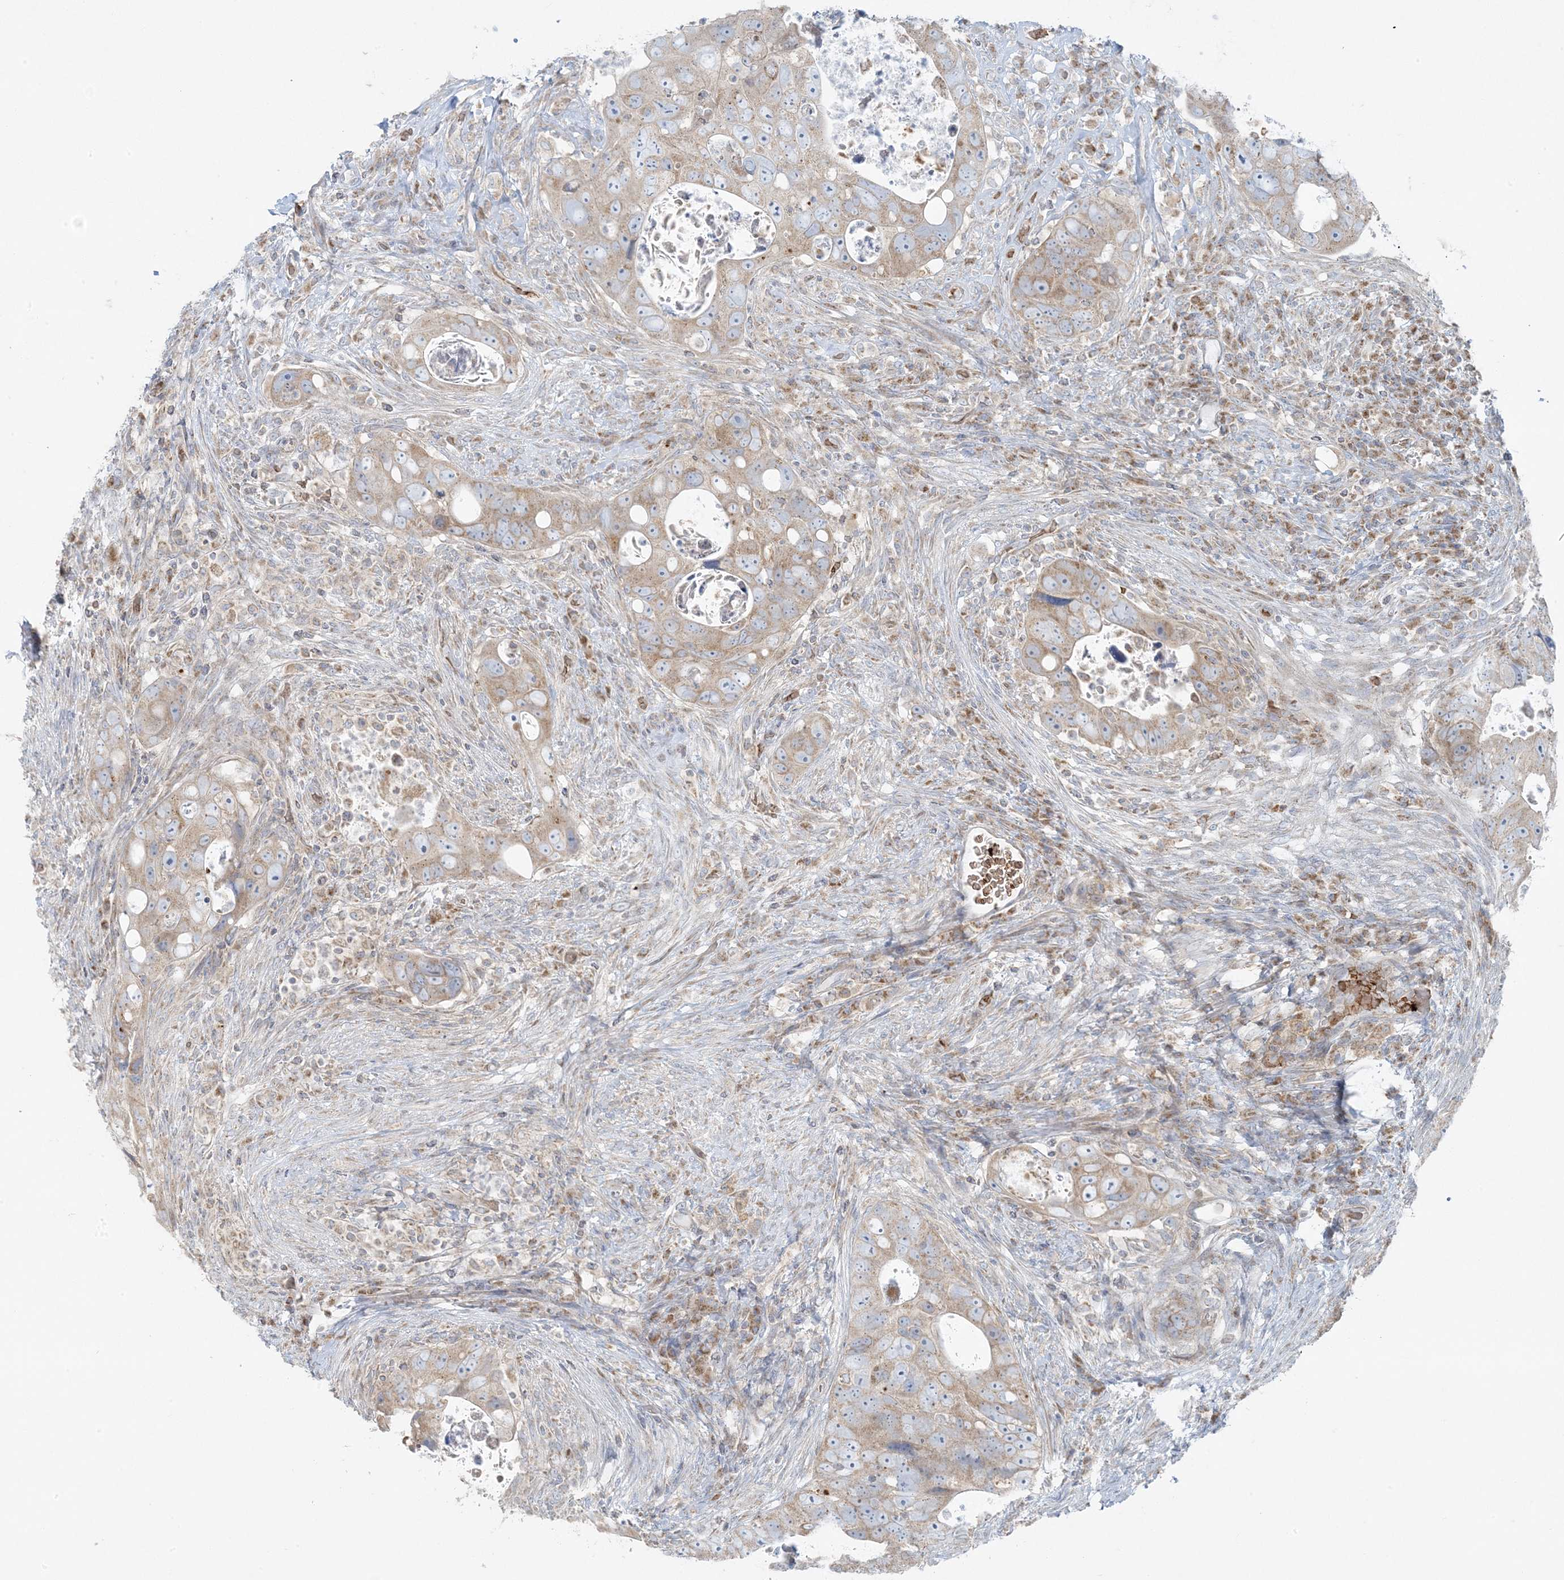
{"staining": {"intensity": "weak", "quantity": "25%-75%", "location": "cytoplasmic/membranous"}, "tissue": "colorectal cancer", "cell_type": "Tumor cells", "image_type": "cancer", "snomed": [{"axis": "morphology", "description": "Adenocarcinoma, NOS"}, {"axis": "topography", "description": "Rectum"}], "caption": "Immunohistochemistry (DAB) staining of colorectal cancer reveals weak cytoplasmic/membranous protein positivity in approximately 25%-75% of tumor cells.", "gene": "PIK3R4", "patient": {"sex": "male", "age": 59}}